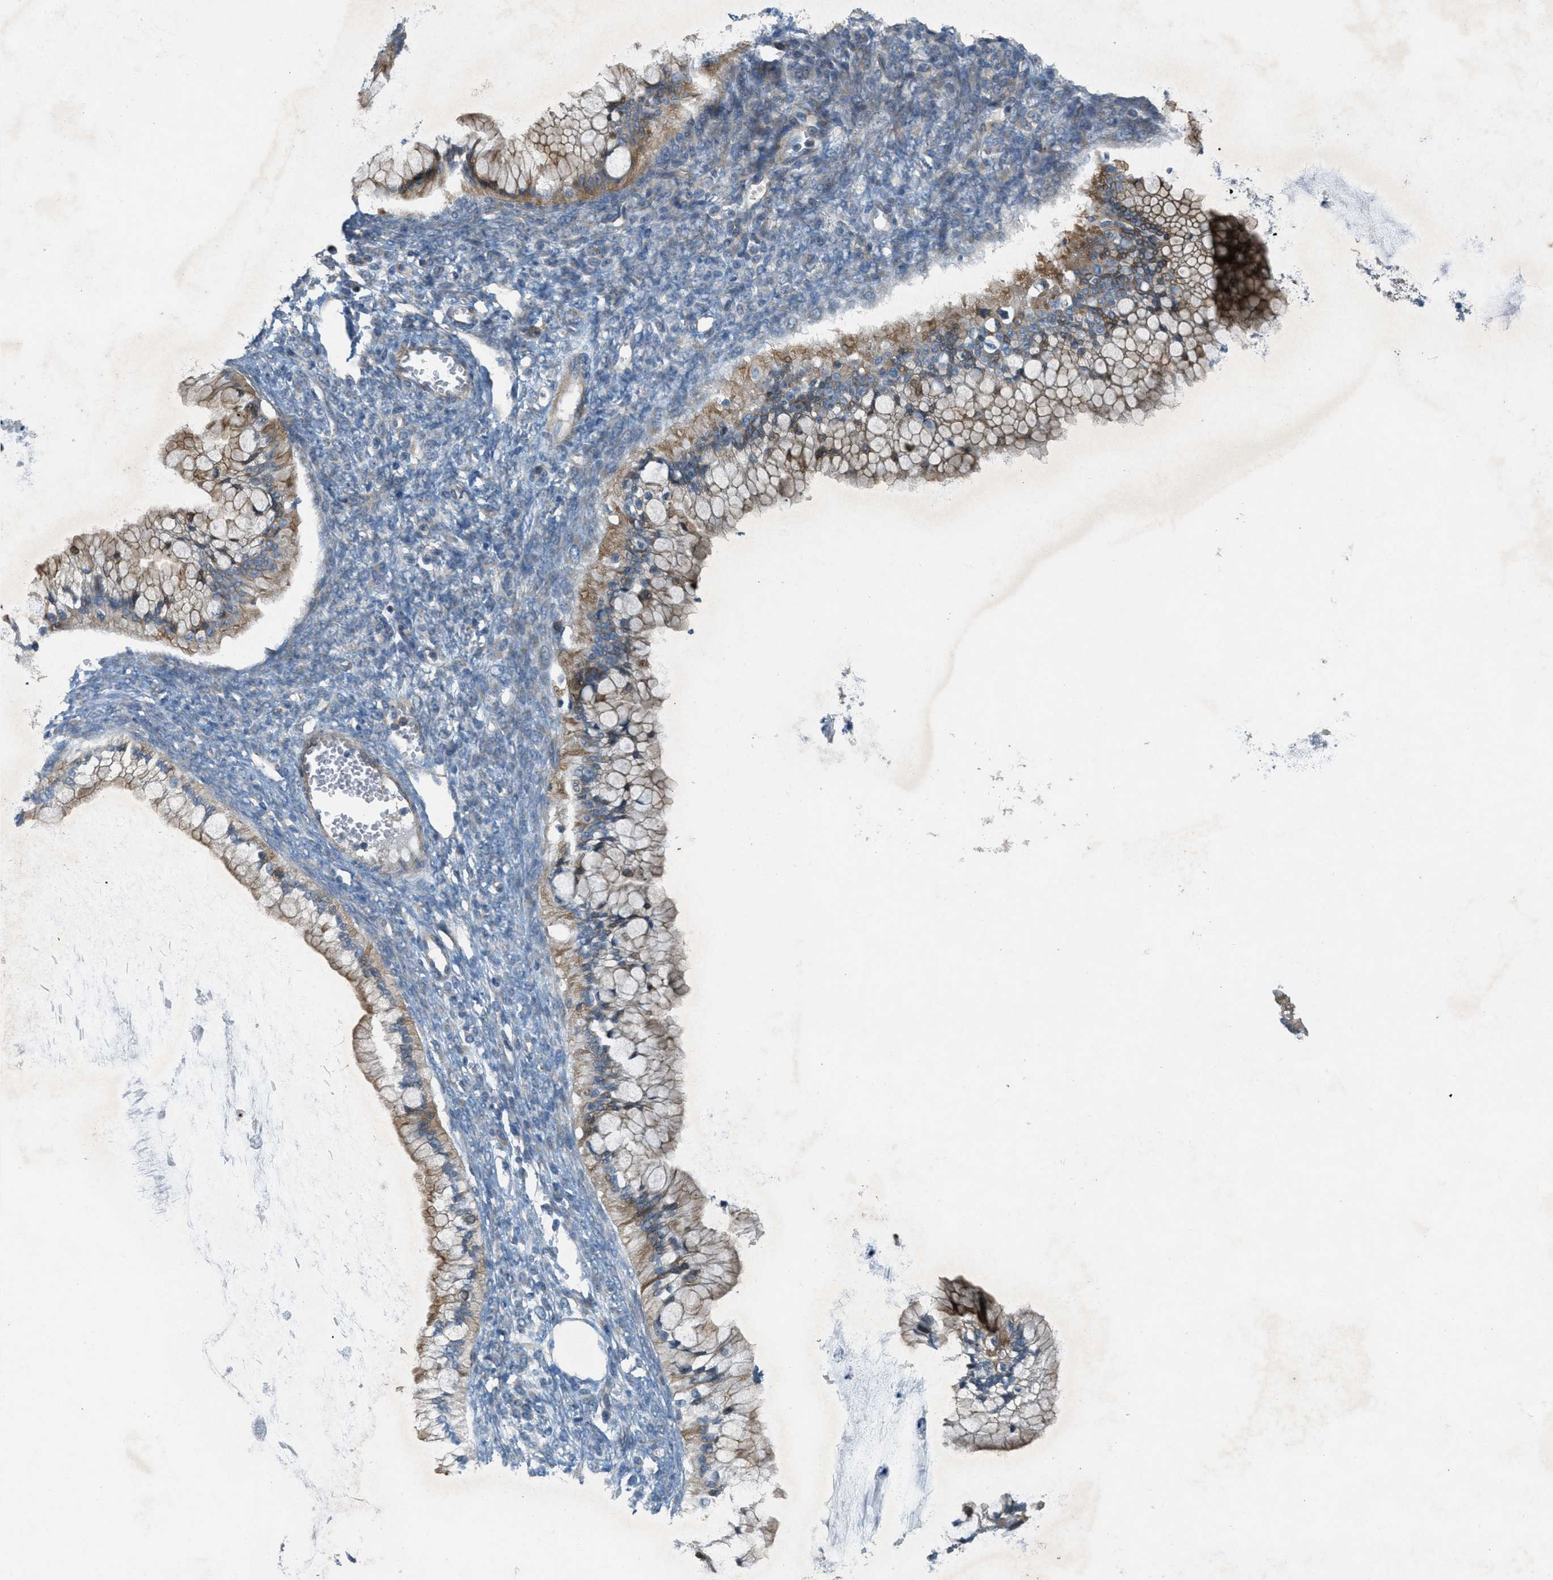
{"staining": {"intensity": "moderate", "quantity": "25%-75%", "location": "cytoplasmic/membranous"}, "tissue": "ovarian cancer", "cell_type": "Tumor cells", "image_type": "cancer", "snomed": [{"axis": "morphology", "description": "Cystadenocarcinoma, mucinous, NOS"}, {"axis": "topography", "description": "Ovary"}], "caption": "There is medium levels of moderate cytoplasmic/membranous positivity in tumor cells of ovarian mucinous cystadenocarcinoma, as demonstrated by immunohistochemical staining (brown color).", "gene": "ADCY5", "patient": {"sex": "female", "age": 57}}